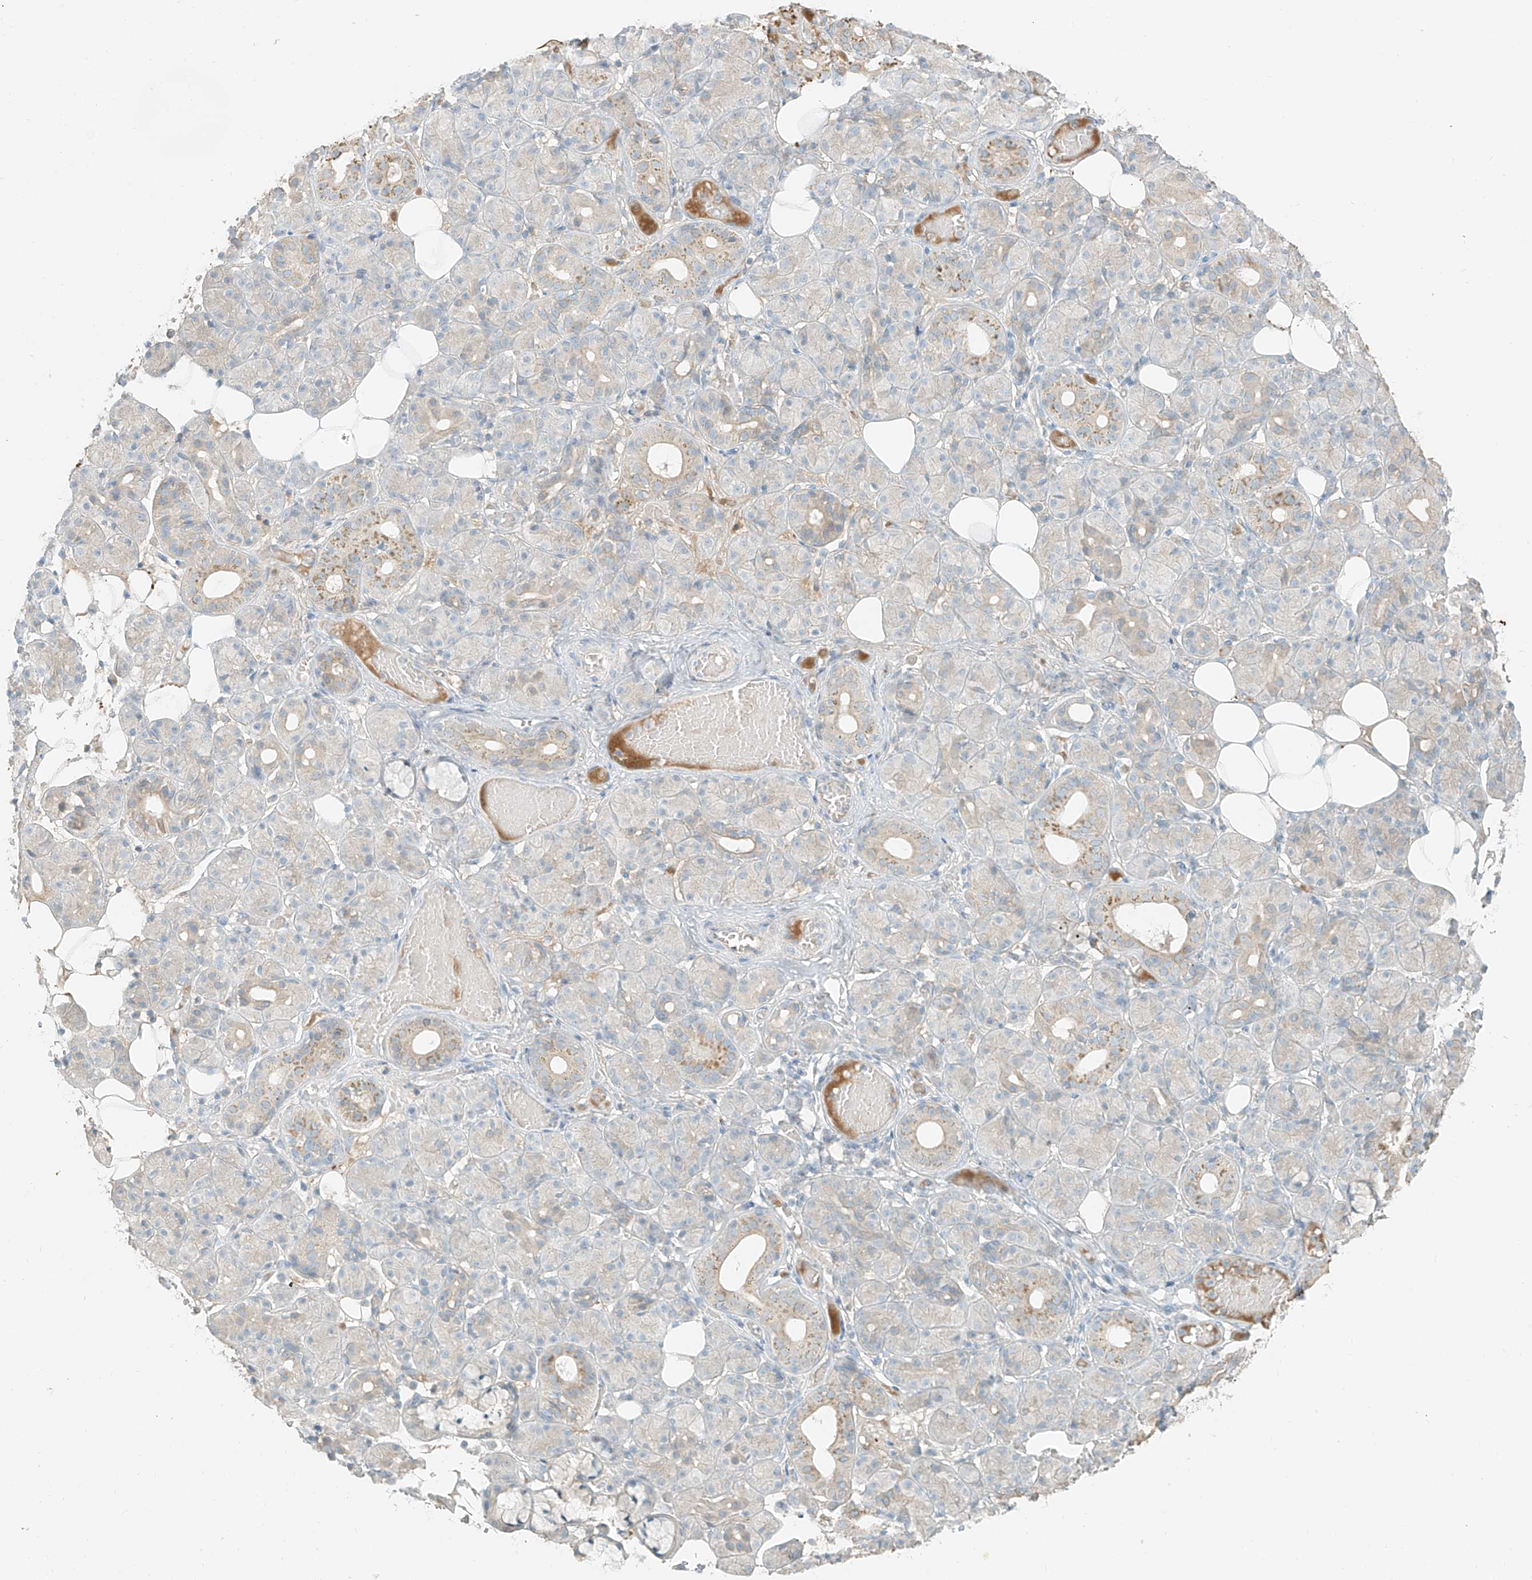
{"staining": {"intensity": "moderate", "quantity": "<25%", "location": "cytoplasmic/membranous"}, "tissue": "salivary gland", "cell_type": "Glandular cells", "image_type": "normal", "snomed": [{"axis": "morphology", "description": "Normal tissue, NOS"}, {"axis": "topography", "description": "Salivary gland"}], "caption": "Protein staining of benign salivary gland shows moderate cytoplasmic/membranous expression in about <25% of glandular cells.", "gene": "FSTL1", "patient": {"sex": "male", "age": 63}}